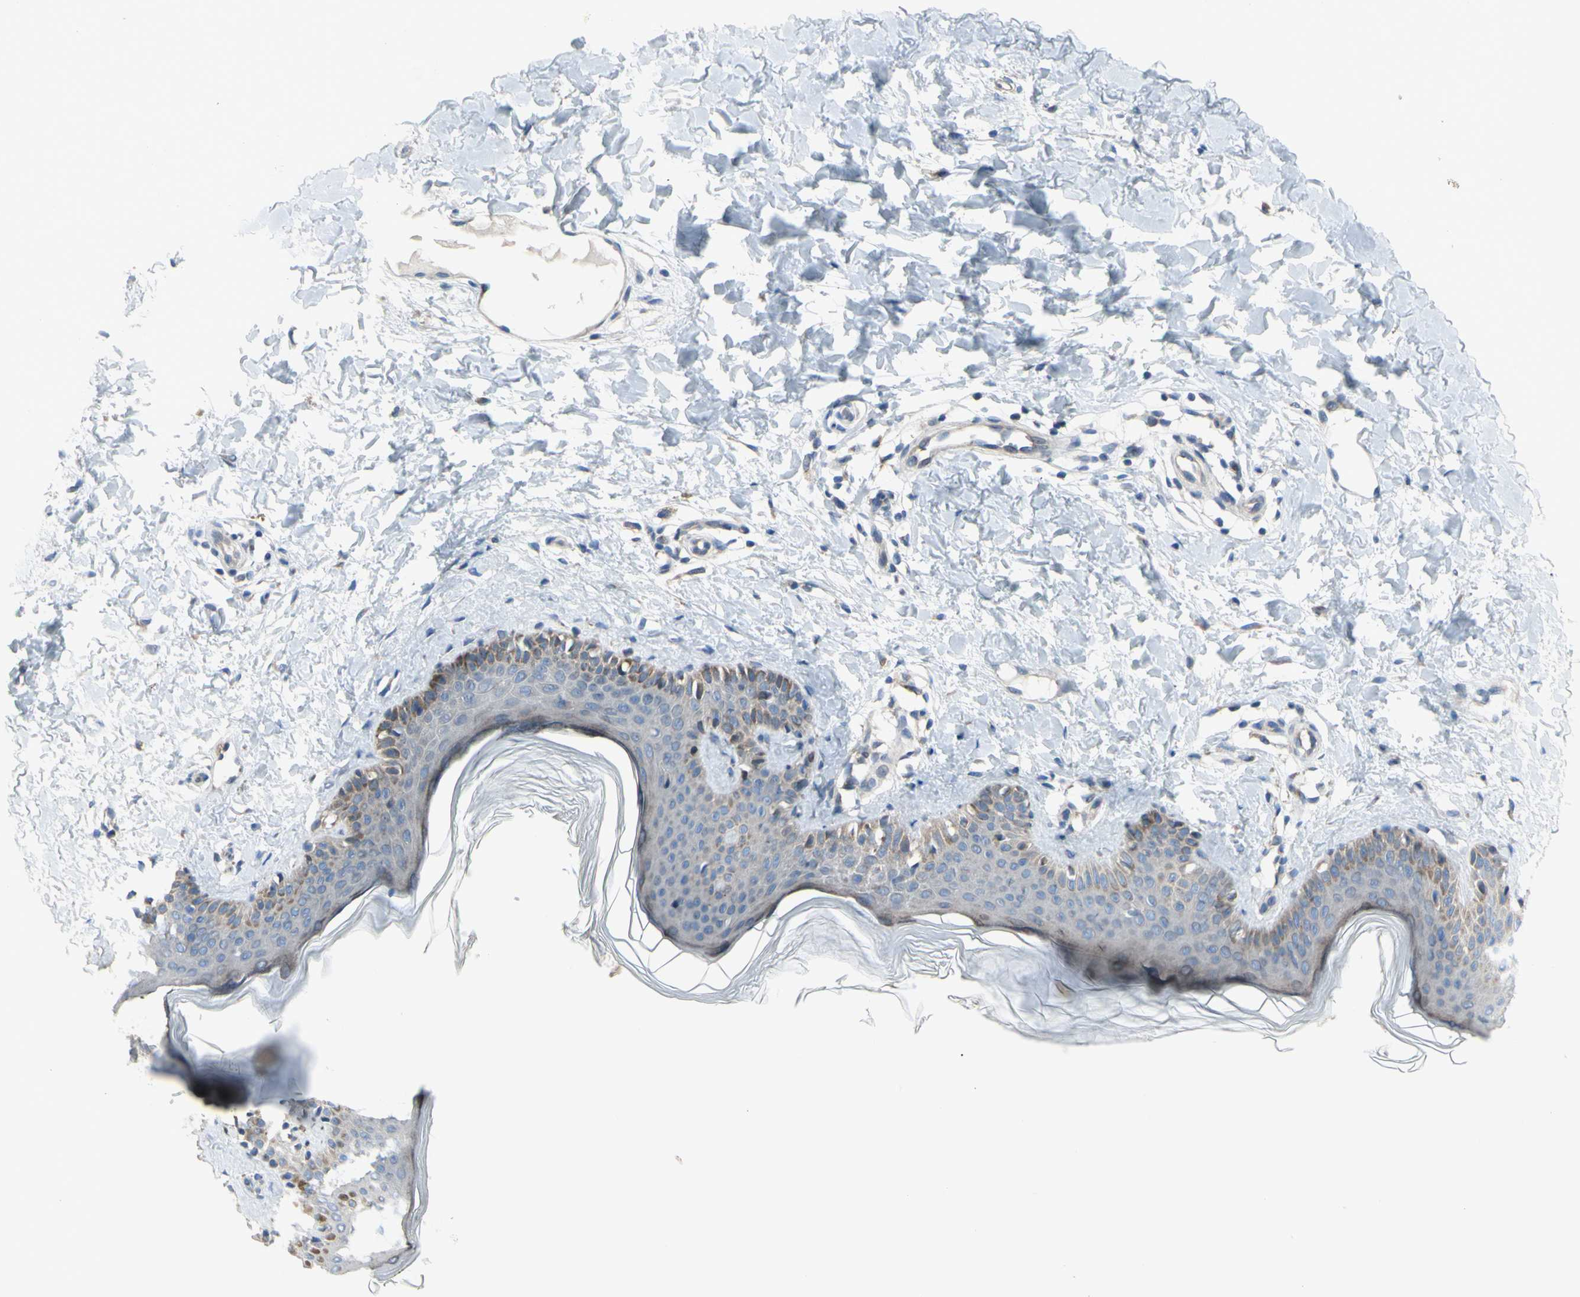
{"staining": {"intensity": "negative", "quantity": "none", "location": "none"}, "tissue": "skin", "cell_type": "Fibroblasts", "image_type": "normal", "snomed": [{"axis": "morphology", "description": "Normal tissue, NOS"}, {"axis": "topography", "description": "Skin"}], "caption": "High power microscopy photomicrograph of an immunohistochemistry (IHC) photomicrograph of unremarkable skin, revealing no significant positivity in fibroblasts. (Brightfield microscopy of DAB (3,3'-diaminobenzidine) immunohistochemistry at high magnification).", "gene": "GRAMD2B", "patient": {"sex": "male", "age": 16}}